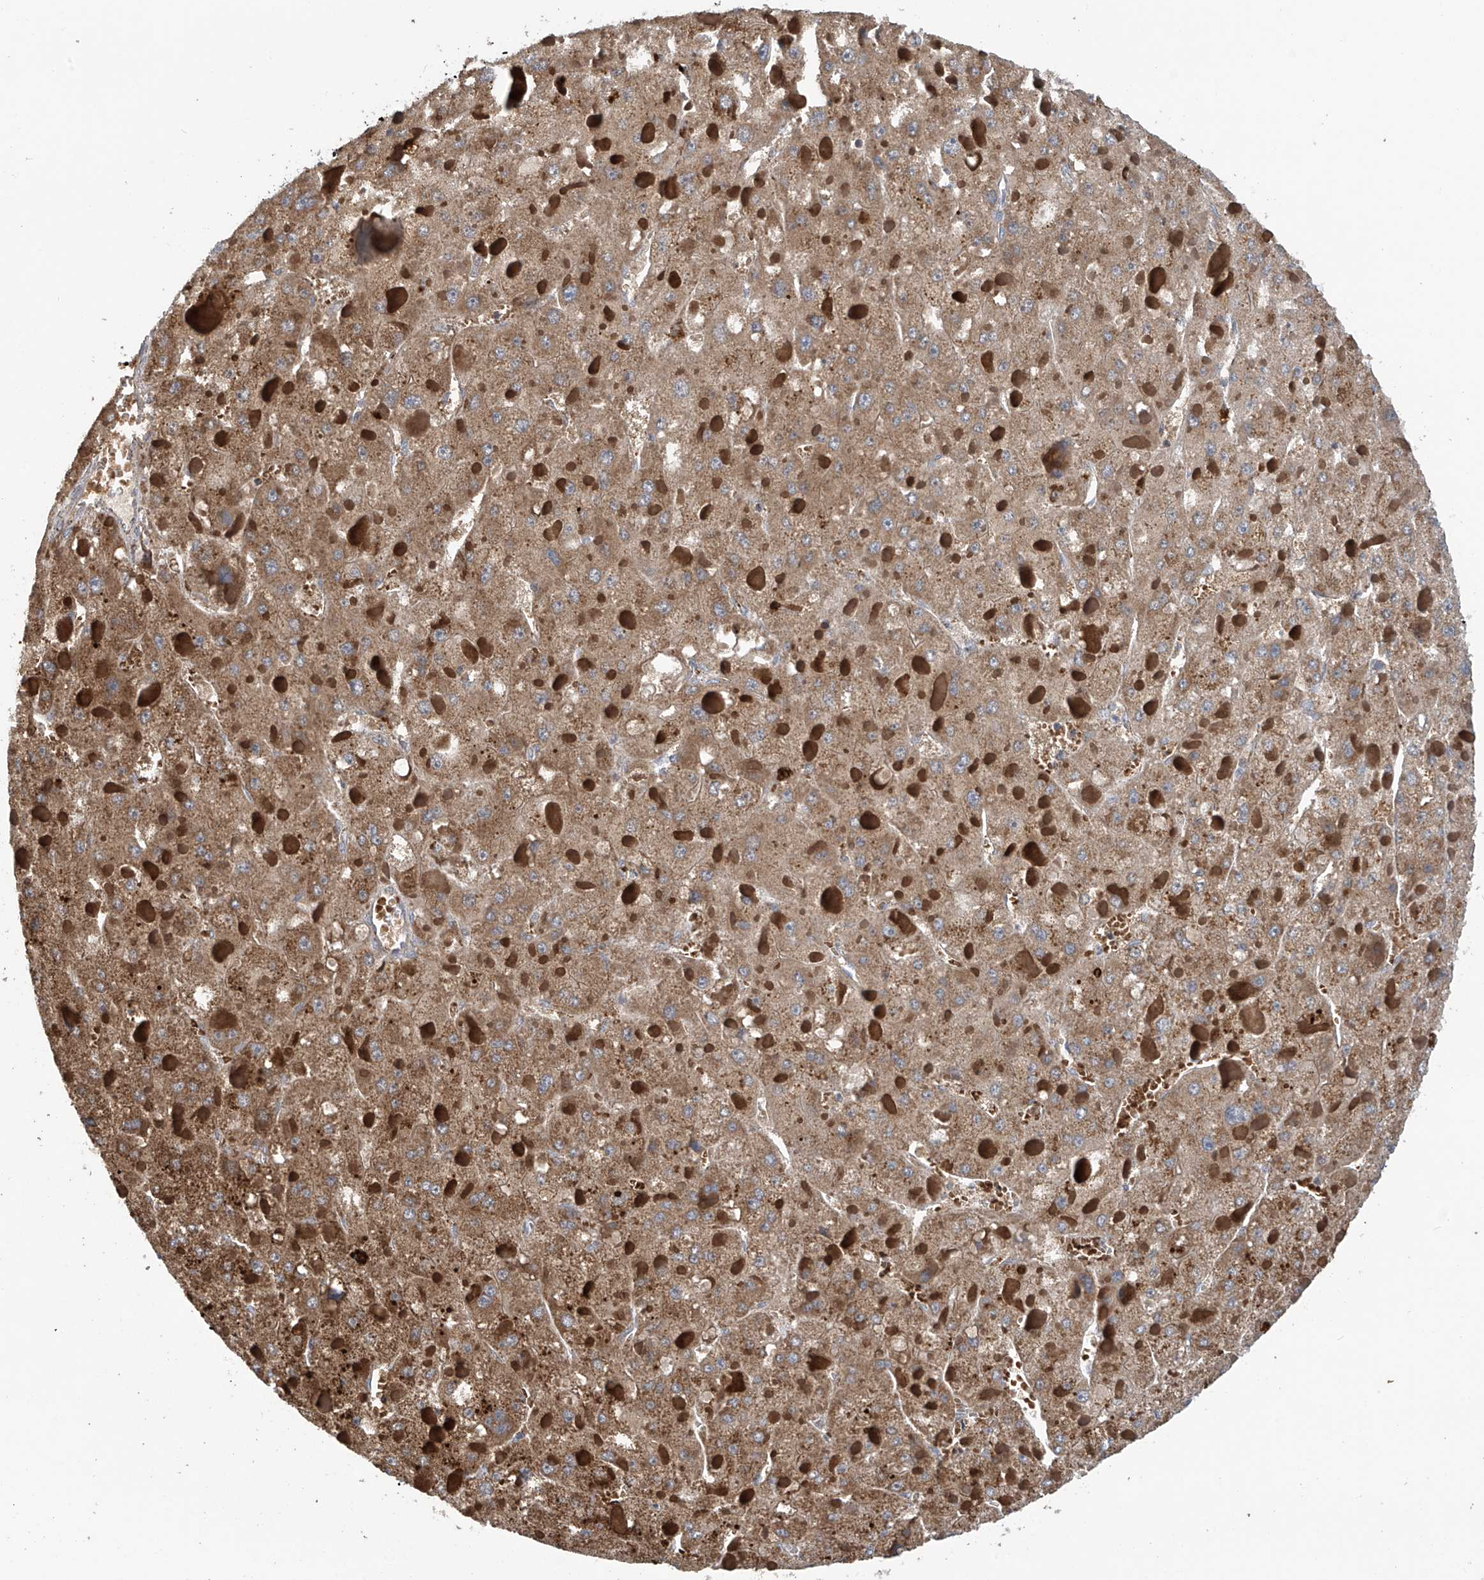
{"staining": {"intensity": "moderate", "quantity": ">75%", "location": "cytoplasmic/membranous"}, "tissue": "liver cancer", "cell_type": "Tumor cells", "image_type": "cancer", "snomed": [{"axis": "morphology", "description": "Carcinoma, Hepatocellular, NOS"}, {"axis": "topography", "description": "Liver"}], "caption": "Liver hepatocellular carcinoma was stained to show a protein in brown. There is medium levels of moderate cytoplasmic/membranous positivity in about >75% of tumor cells.", "gene": "COMMD1", "patient": {"sex": "female", "age": 73}}